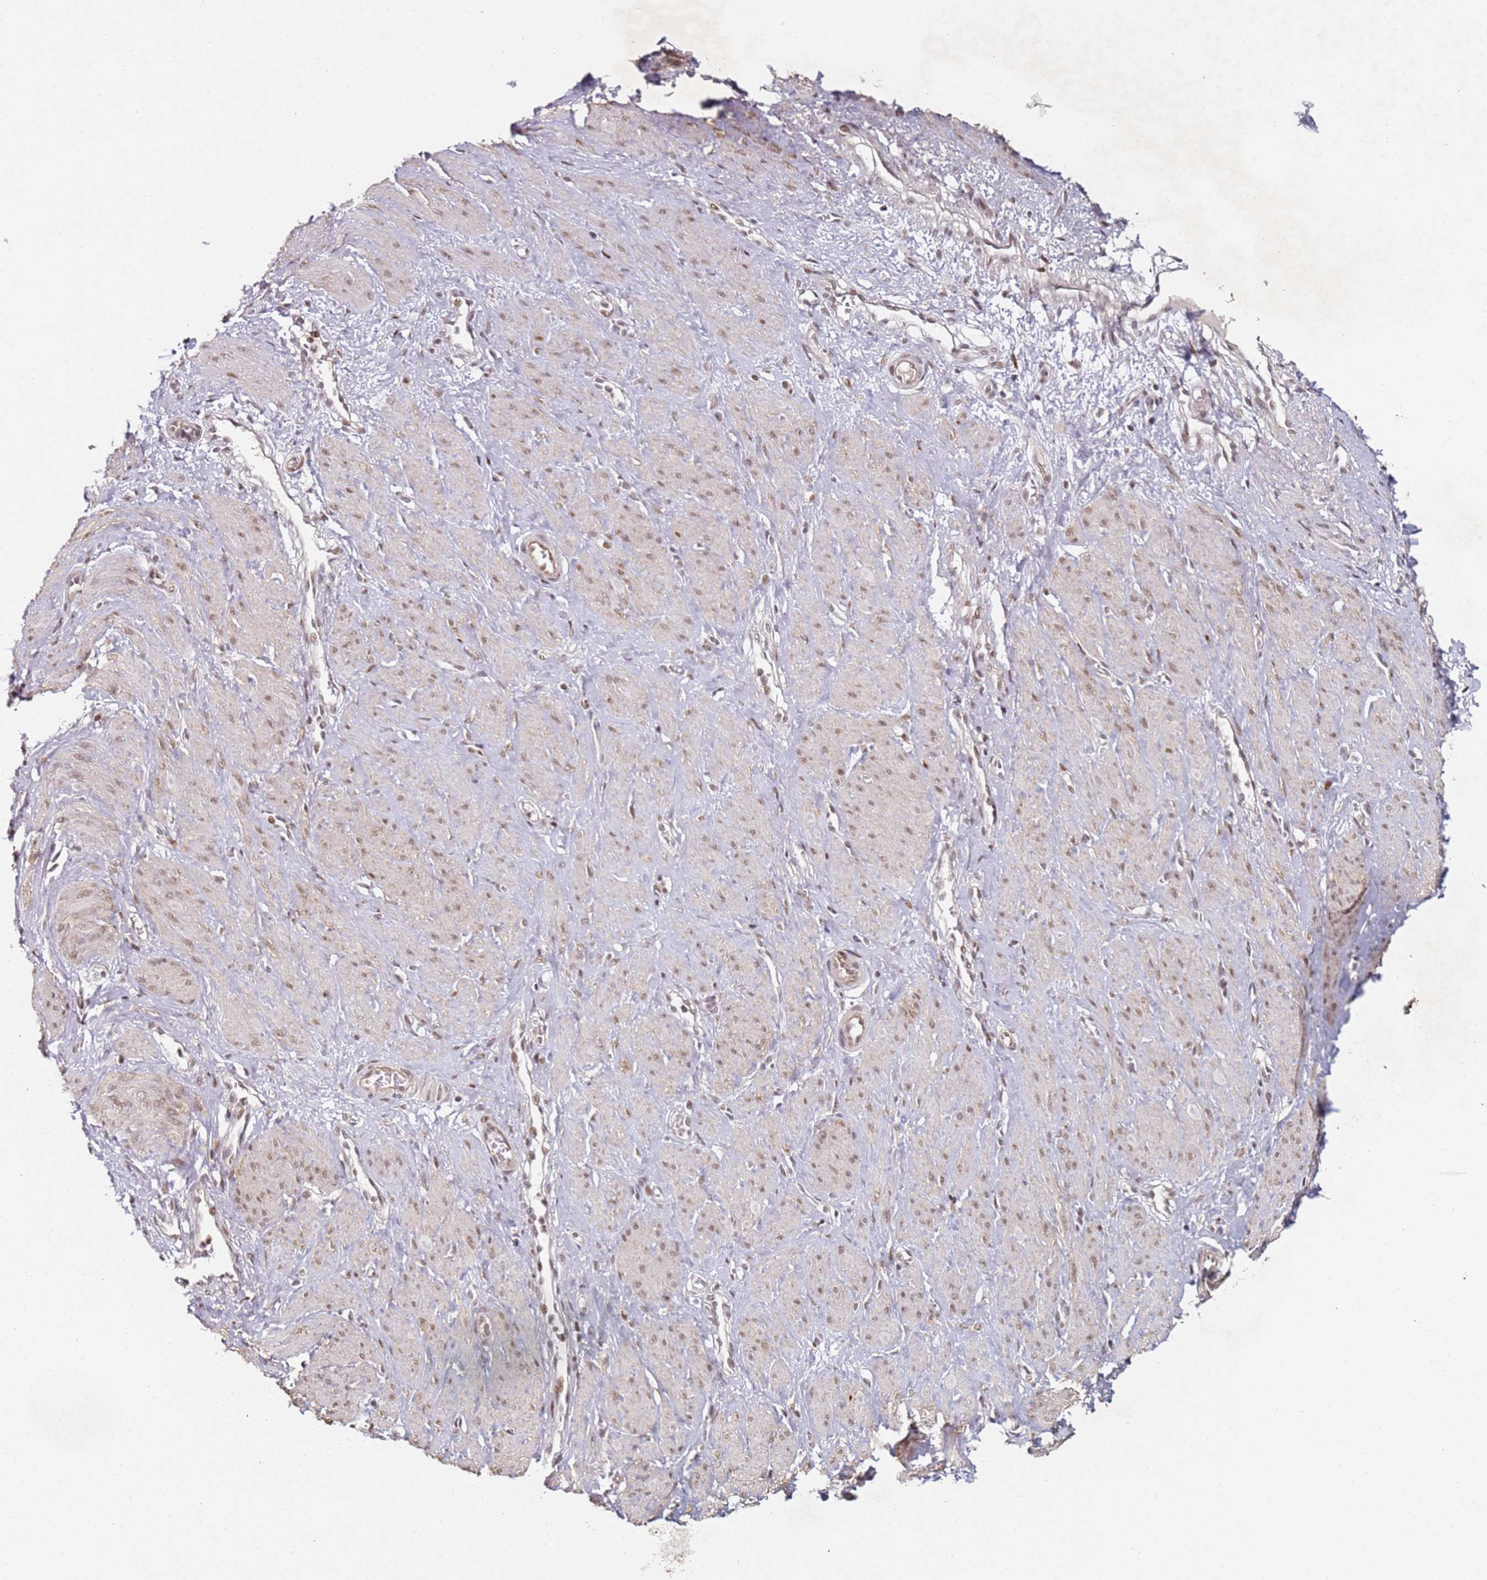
{"staining": {"intensity": "moderate", "quantity": ">75%", "location": "cytoplasmic/membranous,nuclear"}, "tissue": "smooth muscle", "cell_type": "Smooth muscle cells", "image_type": "normal", "snomed": [{"axis": "morphology", "description": "Normal tissue, NOS"}, {"axis": "topography", "description": "Smooth muscle"}, {"axis": "topography", "description": "Uterus"}], "caption": "Smooth muscle stained with DAB IHC demonstrates medium levels of moderate cytoplasmic/membranous,nuclear positivity in about >75% of smooth muscle cells.", "gene": "ATF6B", "patient": {"sex": "female", "age": 39}}